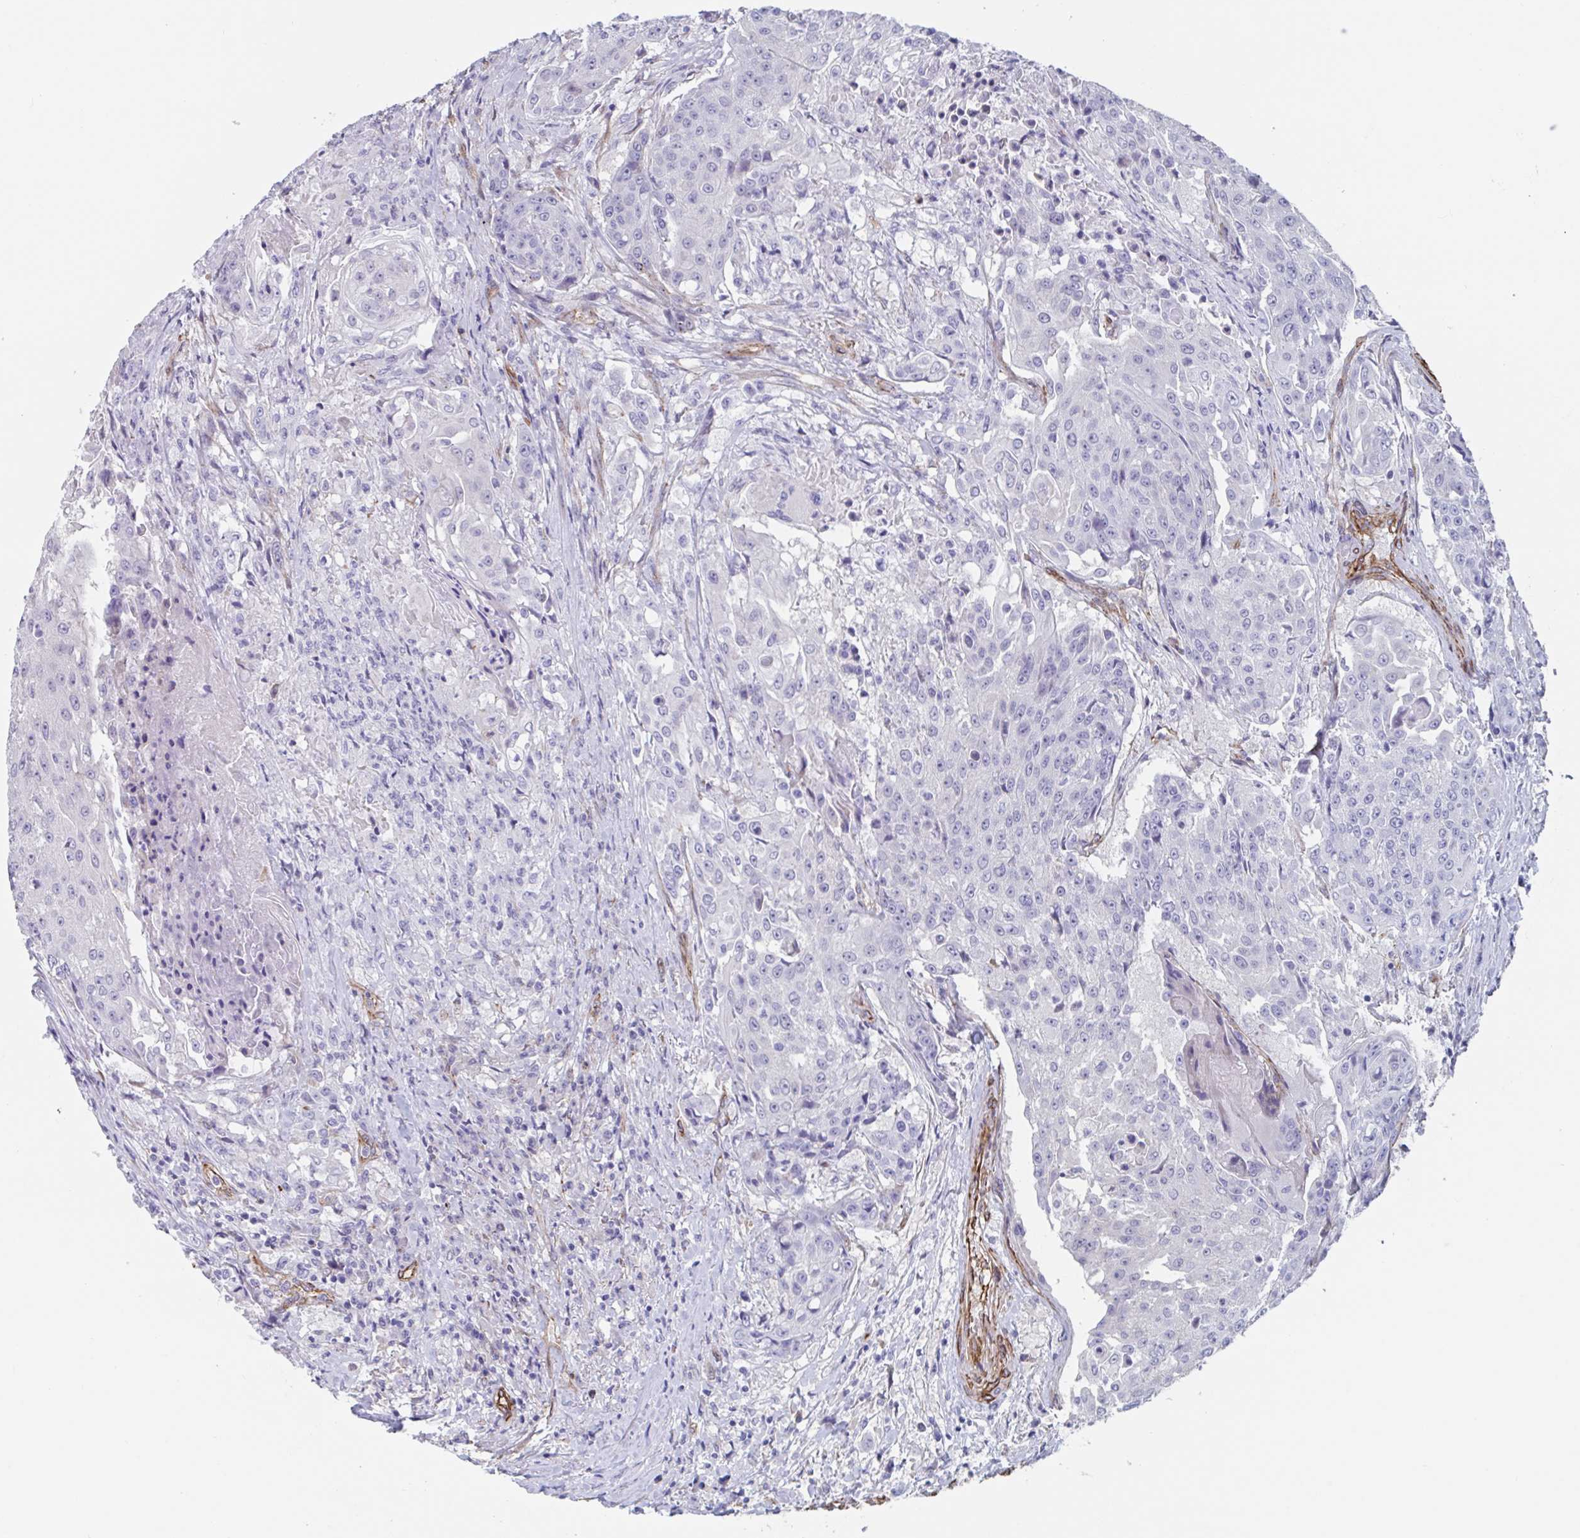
{"staining": {"intensity": "negative", "quantity": "none", "location": "none"}, "tissue": "urothelial cancer", "cell_type": "Tumor cells", "image_type": "cancer", "snomed": [{"axis": "morphology", "description": "Urothelial carcinoma, High grade"}, {"axis": "topography", "description": "Urinary bladder"}], "caption": "Image shows no protein staining in tumor cells of urothelial cancer tissue.", "gene": "CITED4", "patient": {"sex": "female", "age": 63}}